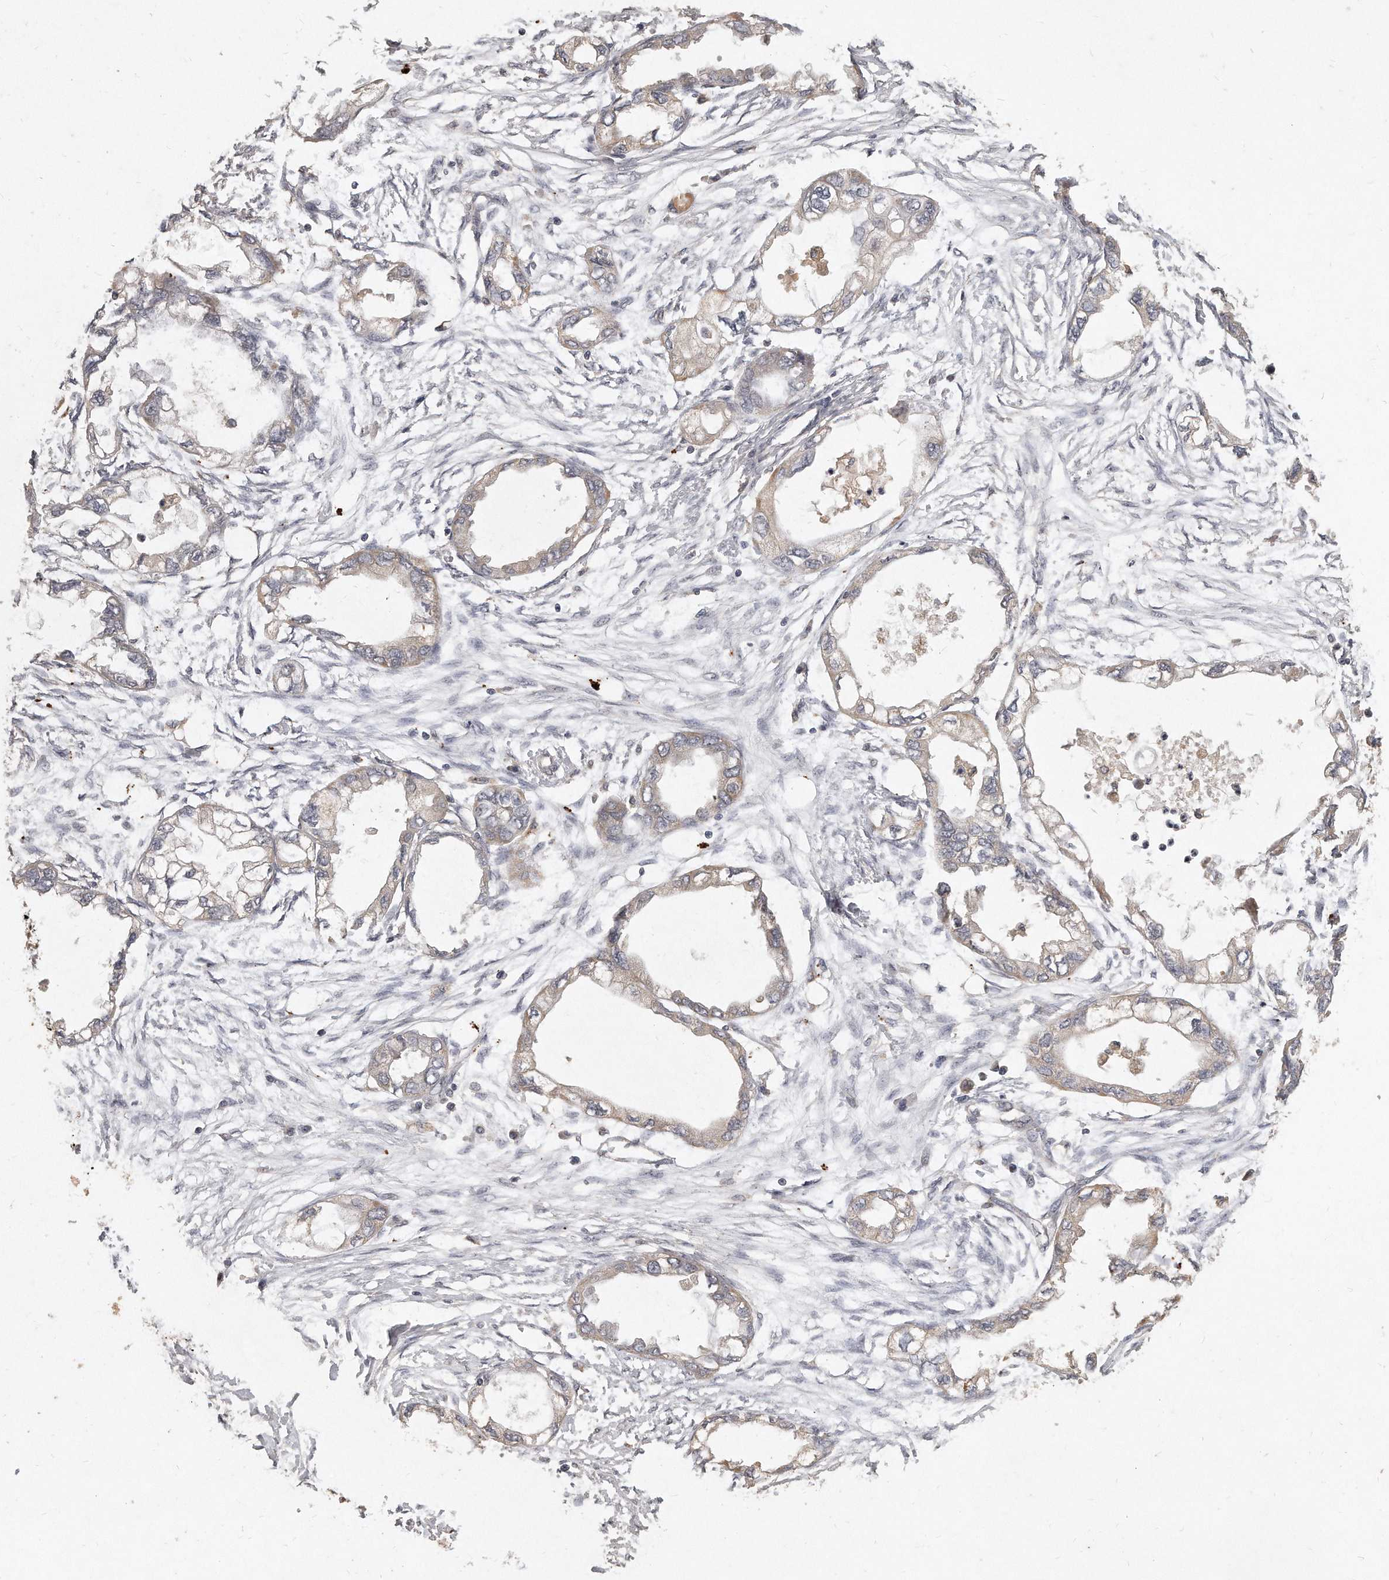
{"staining": {"intensity": "weak", "quantity": "<25%", "location": "cytoplasmic/membranous"}, "tissue": "endometrial cancer", "cell_type": "Tumor cells", "image_type": "cancer", "snomed": [{"axis": "morphology", "description": "Adenocarcinoma, NOS"}, {"axis": "morphology", "description": "Adenocarcinoma, metastatic, NOS"}, {"axis": "topography", "description": "Adipose tissue"}, {"axis": "topography", "description": "Endometrium"}], "caption": "This is a photomicrograph of immunohistochemistry (IHC) staining of endometrial cancer (metastatic adenocarcinoma), which shows no positivity in tumor cells. The staining was performed using DAB (3,3'-diaminobenzidine) to visualize the protein expression in brown, while the nuclei were stained in blue with hematoxylin (Magnification: 20x).", "gene": "LGALS8", "patient": {"sex": "female", "age": 67}}